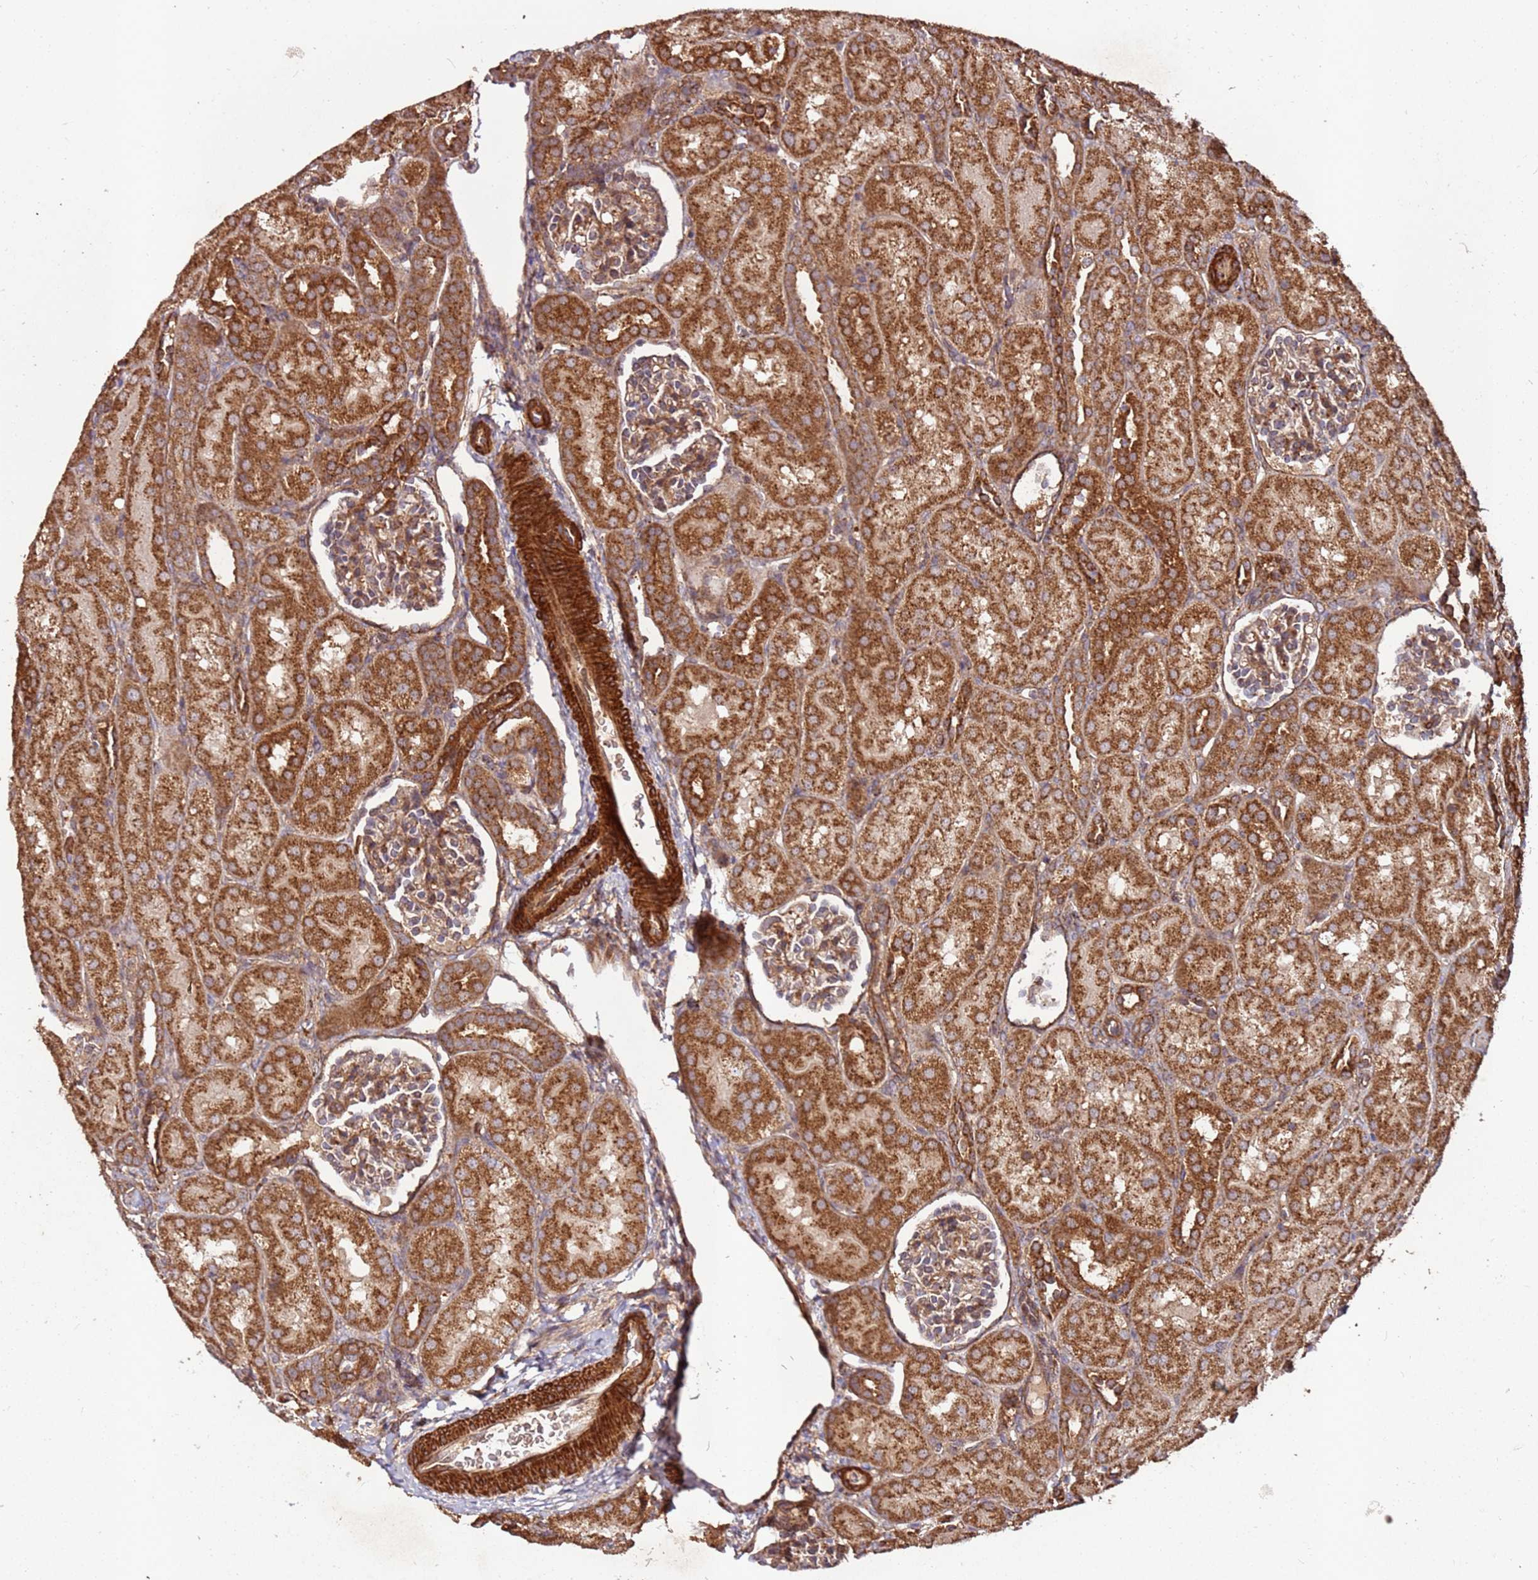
{"staining": {"intensity": "moderate", "quantity": ">75%", "location": "cytoplasmic/membranous"}, "tissue": "kidney", "cell_type": "Cells in glomeruli", "image_type": "normal", "snomed": [{"axis": "morphology", "description": "Normal tissue, NOS"}, {"axis": "topography", "description": "Kidney"}], "caption": "This micrograph exhibits benign kidney stained with immunohistochemistry to label a protein in brown. The cytoplasmic/membranous of cells in glomeruli show moderate positivity for the protein. Nuclei are counter-stained blue.", "gene": "FAM186A", "patient": {"sex": "male", "age": 1}}